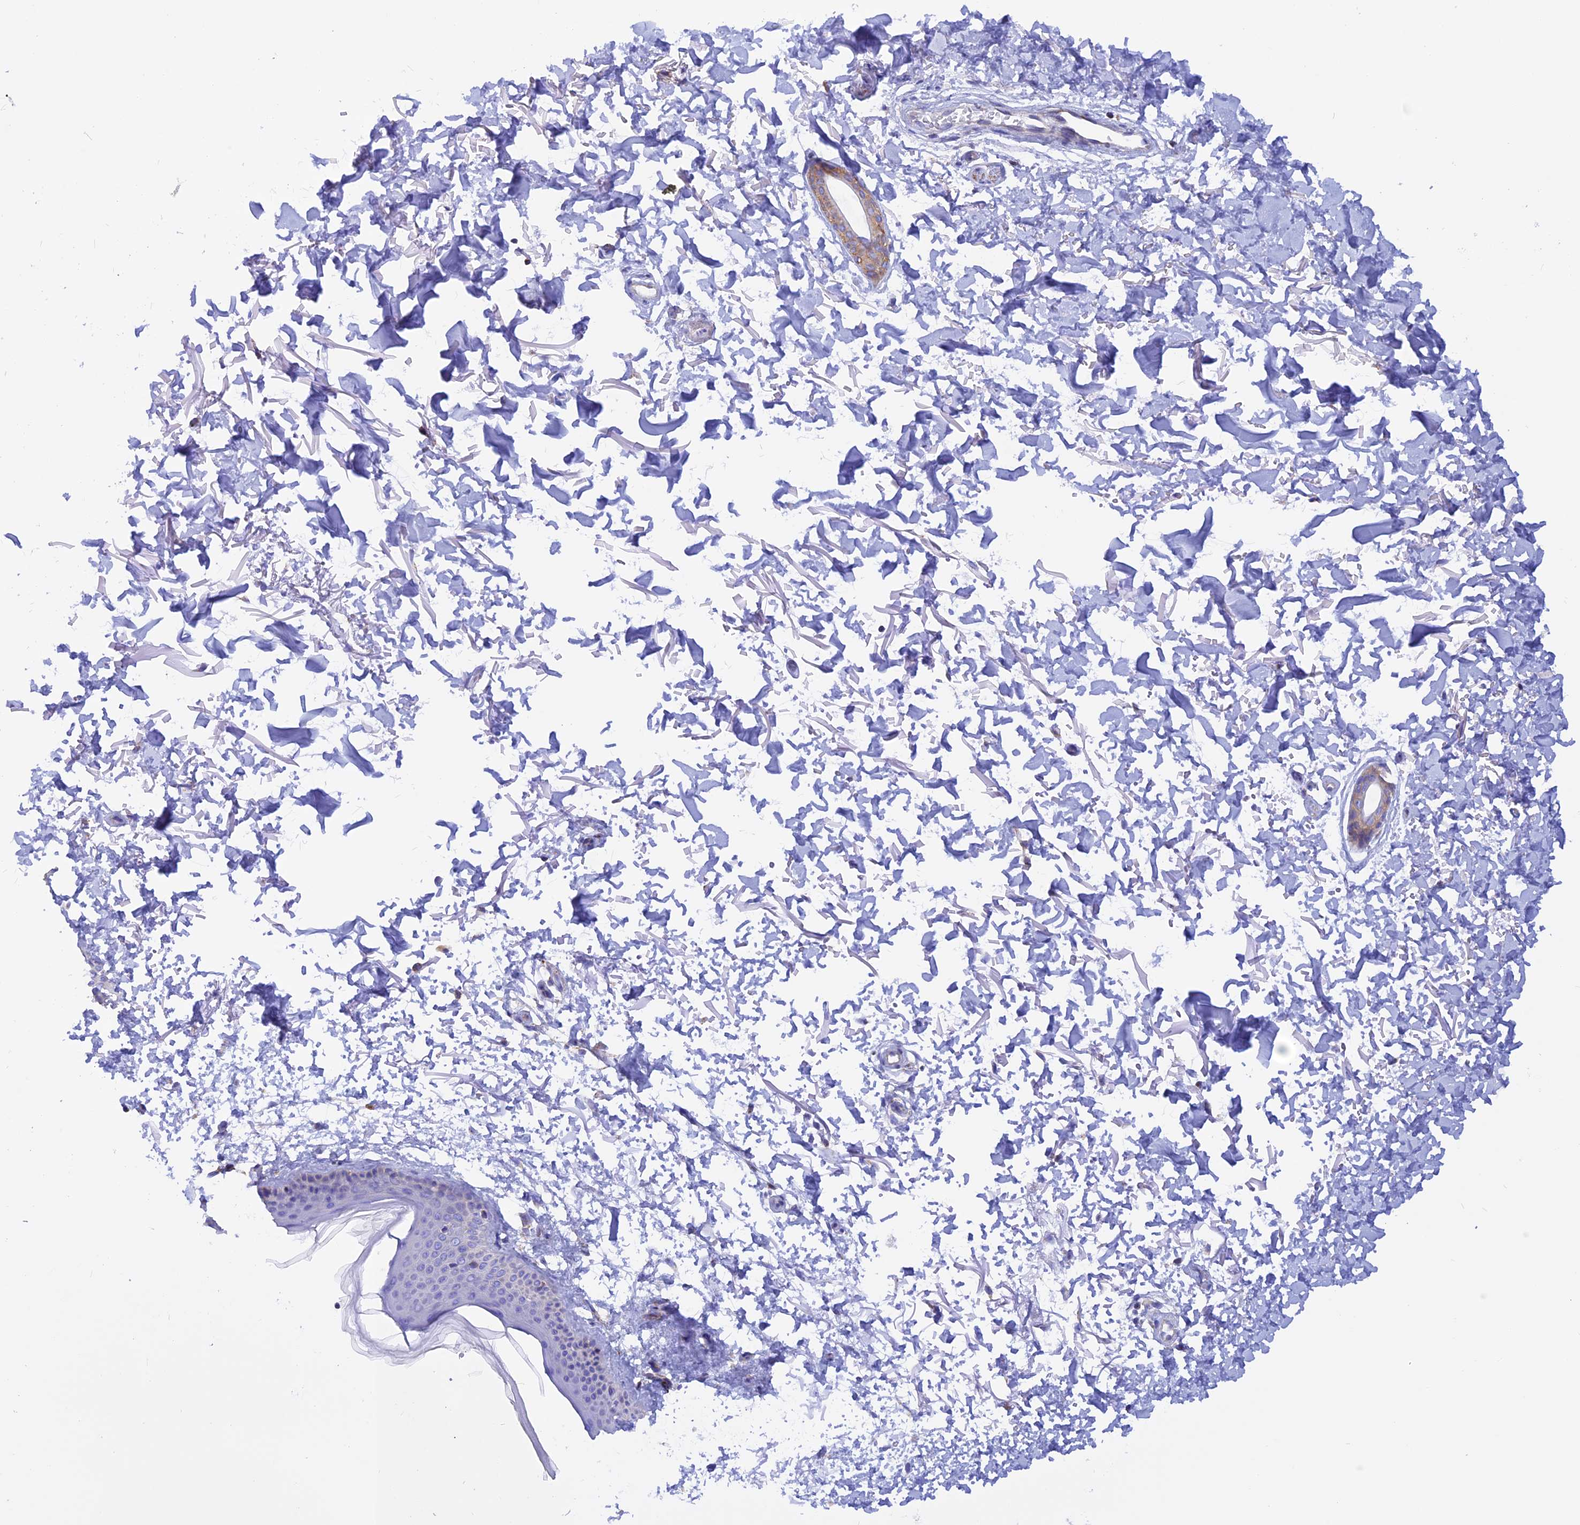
{"staining": {"intensity": "moderate", "quantity": ">75%", "location": "cytoplasmic/membranous"}, "tissue": "skin", "cell_type": "Fibroblasts", "image_type": "normal", "snomed": [{"axis": "morphology", "description": "Normal tissue, NOS"}, {"axis": "topography", "description": "Skin"}], "caption": "Moderate cytoplasmic/membranous positivity is identified in about >75% of fibroblasts in benign skin. Nuclei are stained in blue.", "gene": "GCDH", "patient": {"sex": "male", "age": 66}}